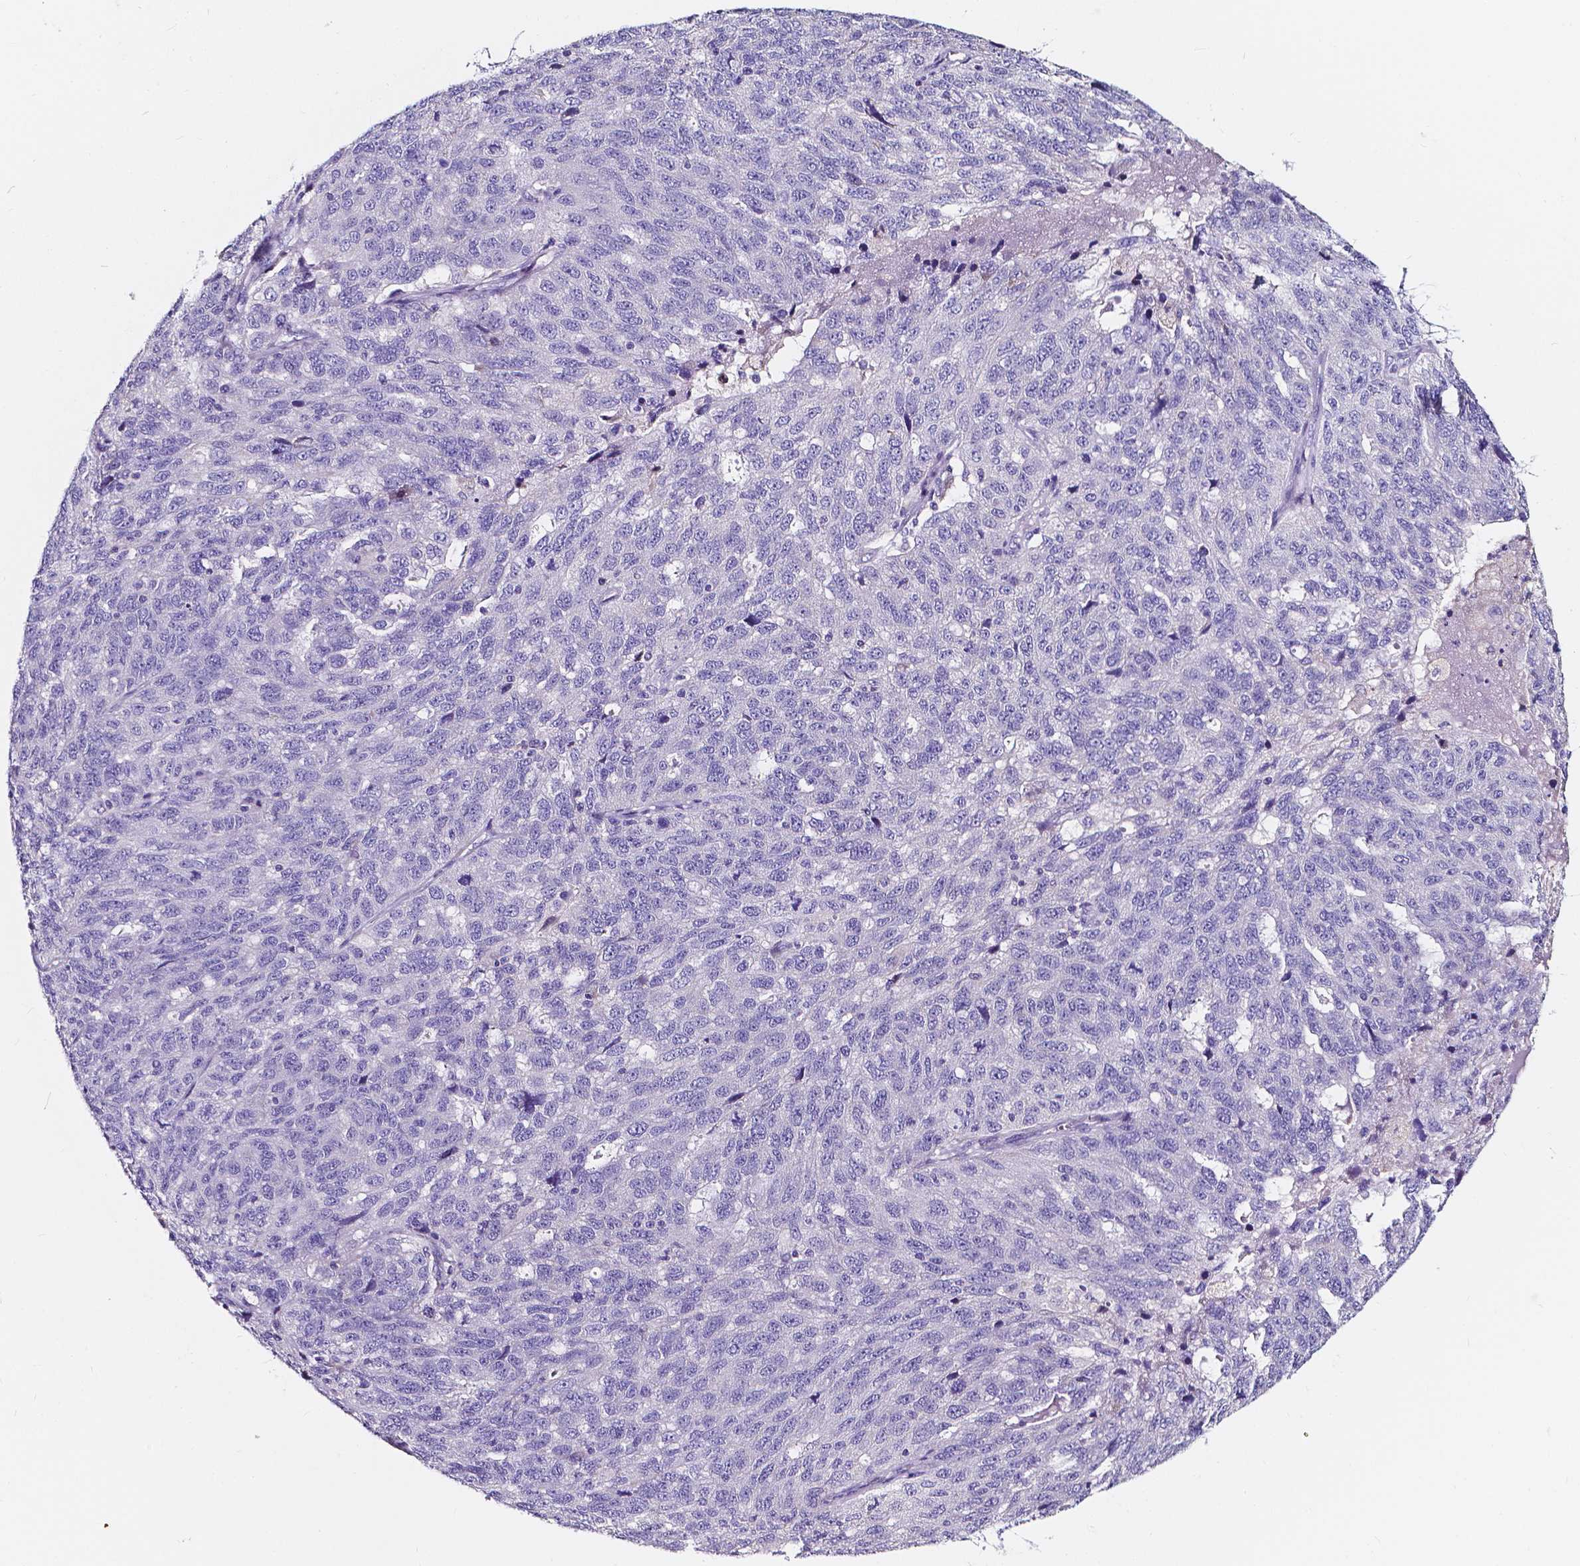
{"staining": {"intensity": "negative", "quantity": "none", "location": "none"}, "tissue": "ovarian cancer", "cell_type": "Tumor cells", "image_type": "cancer", "snomed": [{"axis": "morphology", "description": "Cystadenocarcinoma, serous, NOS"}, {"axis": "topography", "description": "Ovary"}], "caption": "Human ovarian cancer (serous cystadenocarcinoma) stained for a protein using immunohistochemistry exhibits no expression in tumor cells.", "gene": "CLSTN2", "patient": {"sex": "female", "age": 71}}